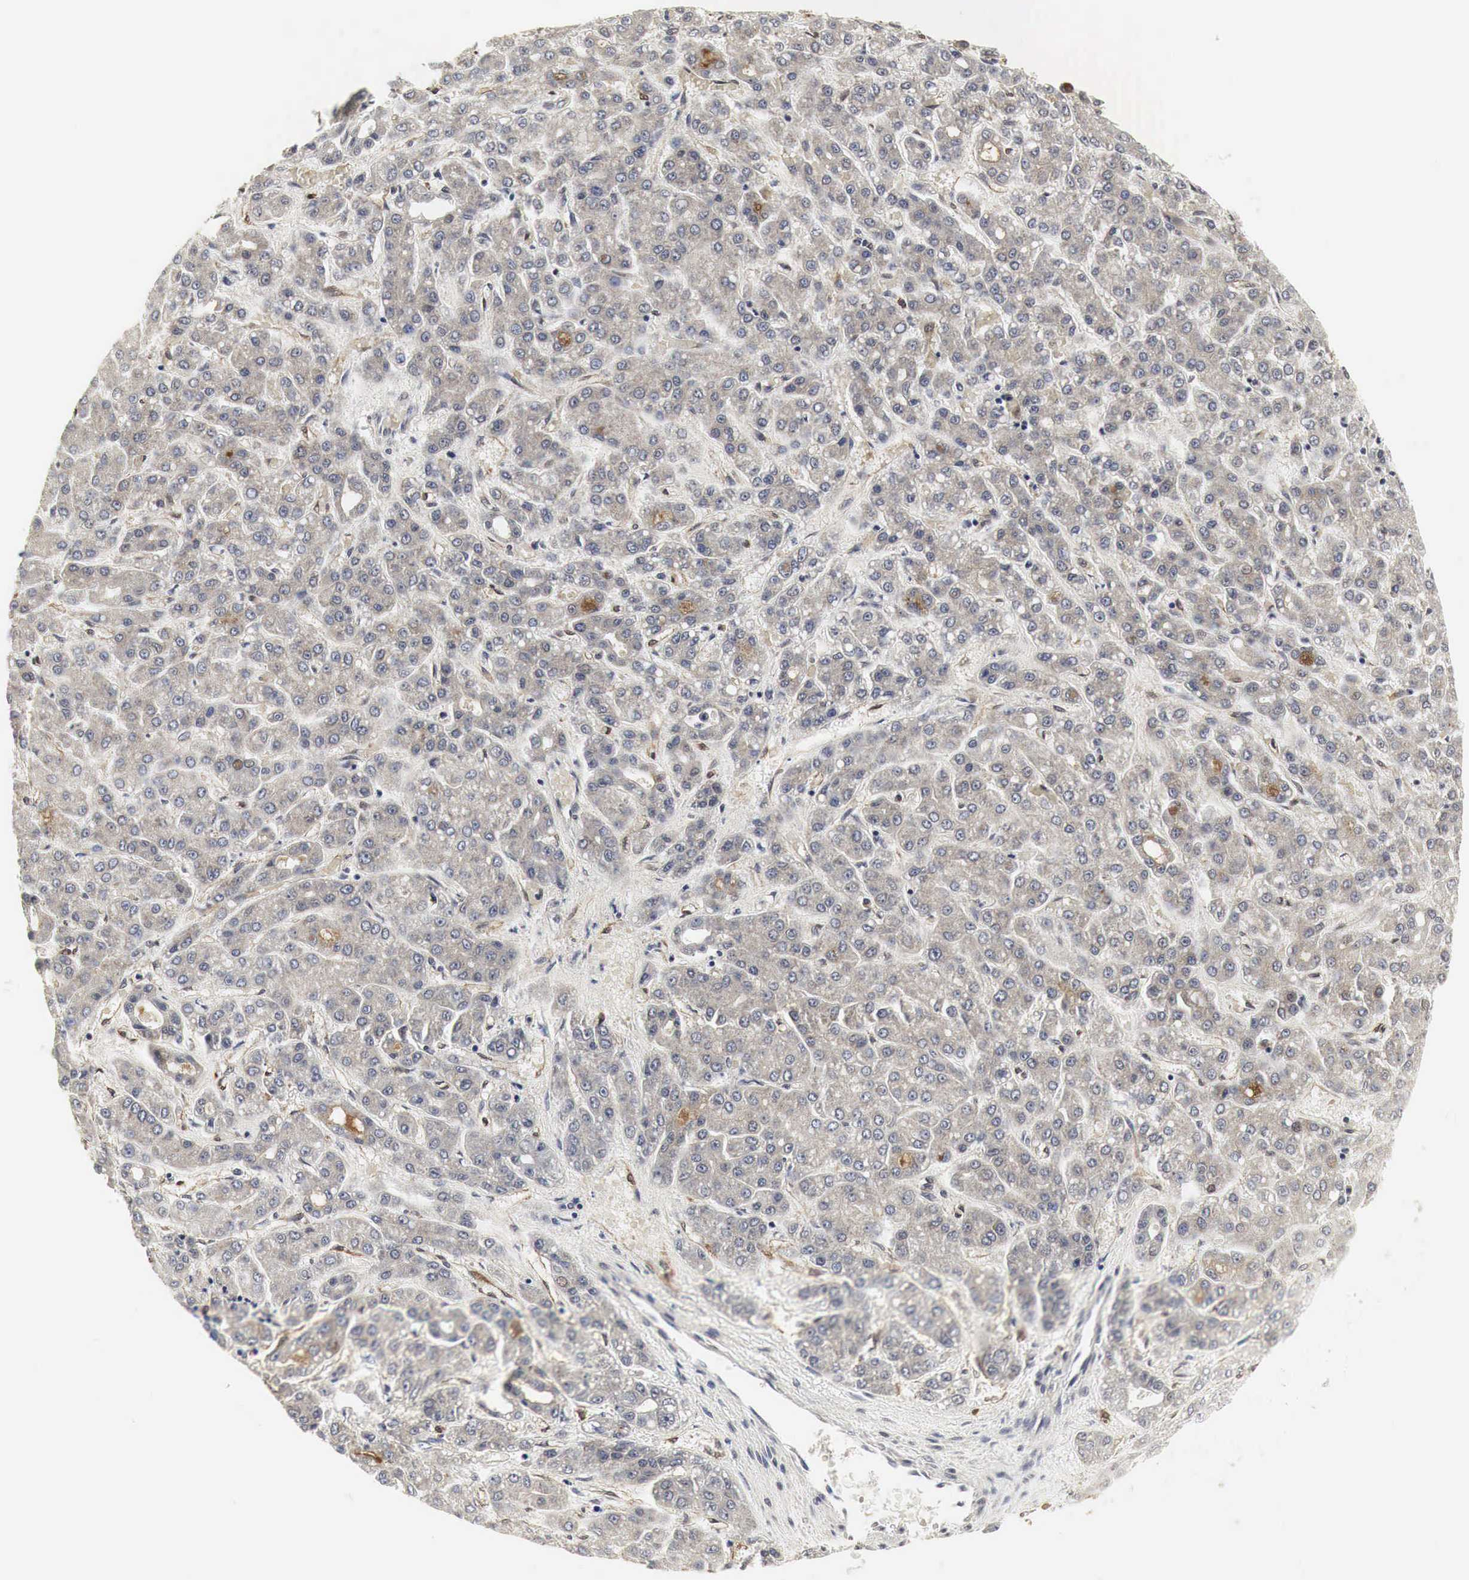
{"staining": {"intensity": "negative", "quantity": "none", "location": "none"}, "tissue": "liver cancer", "cell_type": "Tumor cells", "image_type": "cancer", "snomed": [{"axis": "morphology", "description": "Carcinoma, Hepatocellular, NOS"}, {"axis": "topography", "description": "Liver"}], "caption": "This is a image of IHC staining of liver cancer (hepatocellular carcinoma), which shows no expression in tumor cells. The staining was performed using DAB to visualize the protein expression in brown, while the nuclei were stained in blue with hematoxylin (Magnification: 20x).", "gene": "SPIN1", "patient": {"sex": "male", "age": 69}}